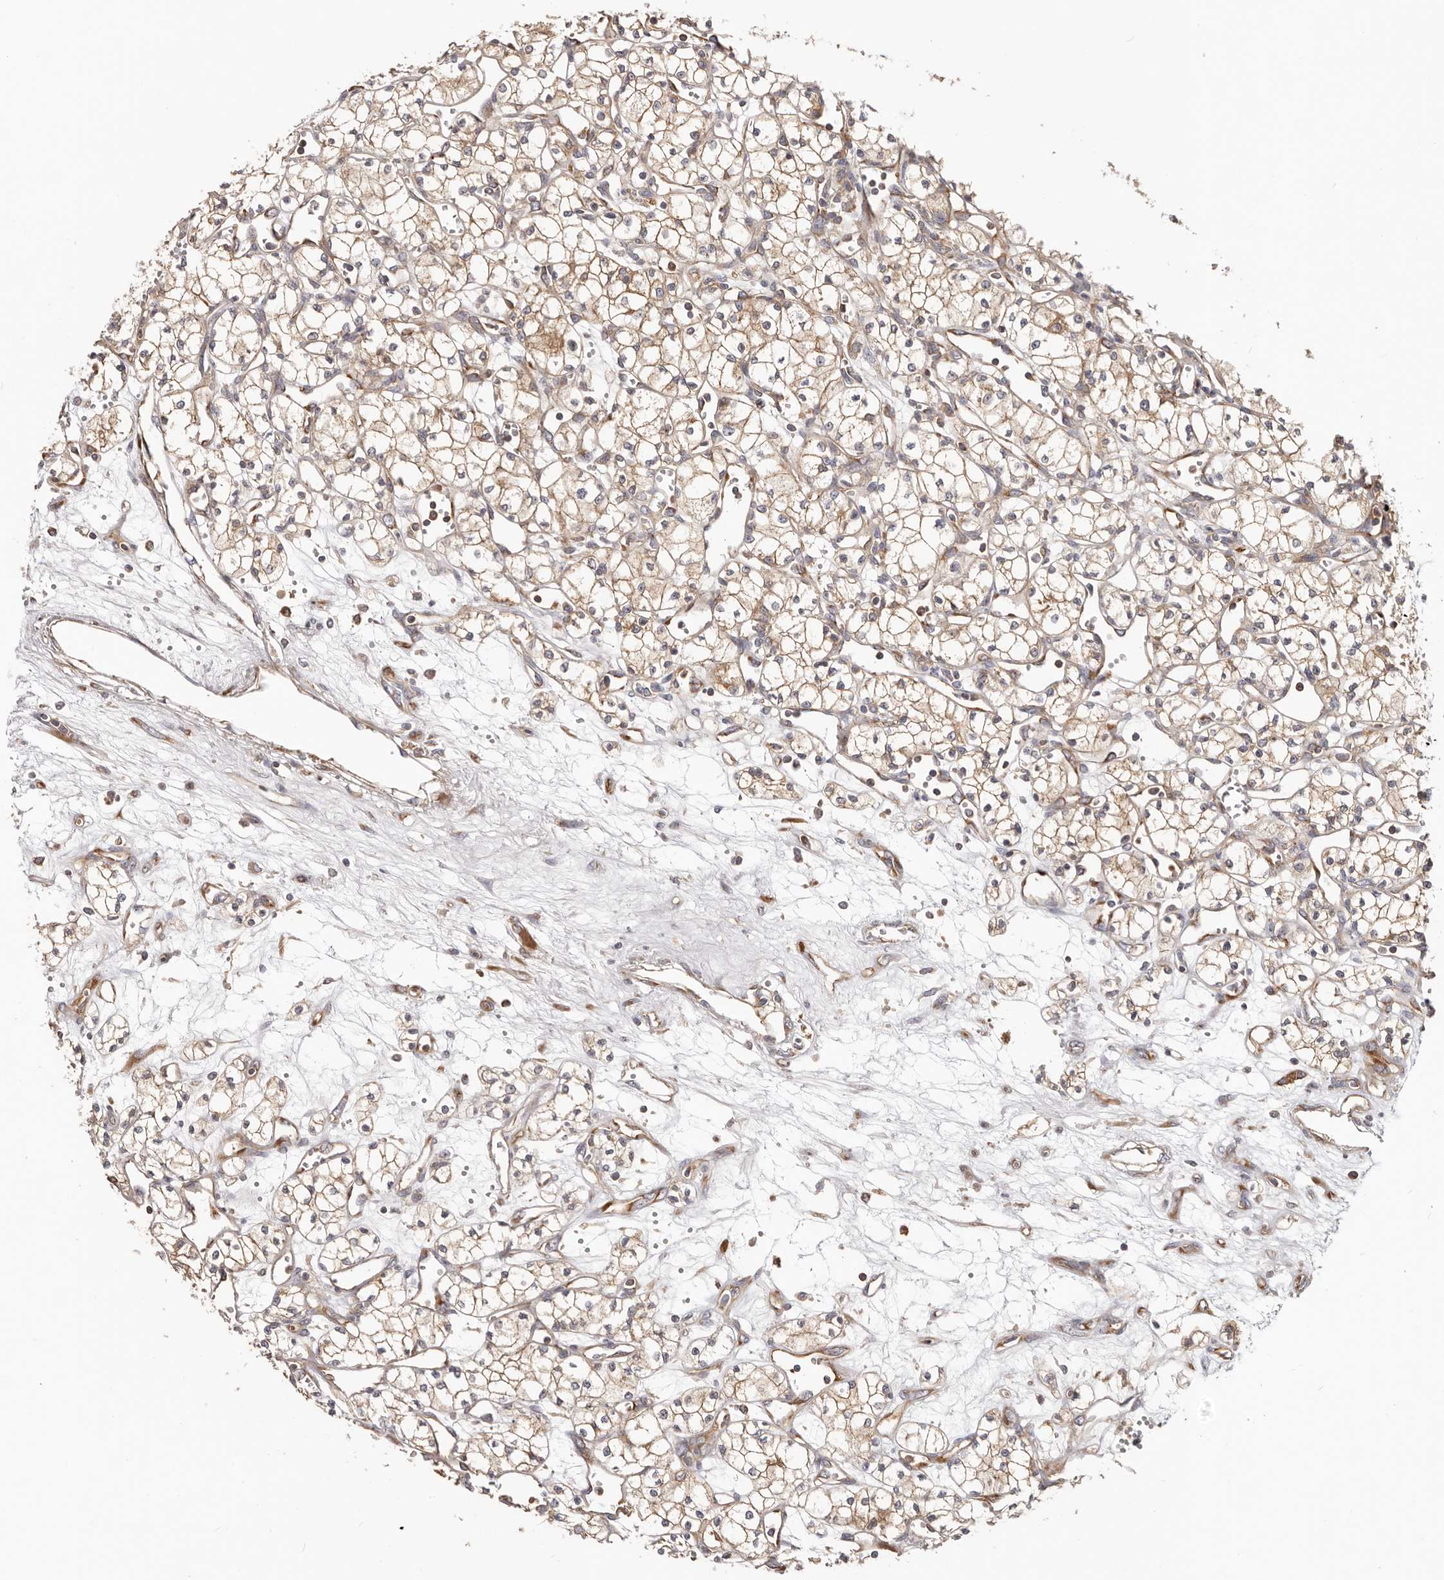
{"staining": {"intensity": "moderate", "quantity": ">75%", "location": "cytoplasmic/membranous"}, "tissue": "renal cancer", "cell_type": "Tumor cells", "image_type": "cancer", "snomed": [{"axis": "morphology", "description": "Adenocarcinoma, NOS"}, {"axis": "topography", "description": "Kidney"}], "caption": "Renal cancer (adenocarcinoma) was stained to show a protein in brown. There is medium levels of moderate cytoplasmic/membranous positivity in approximately >75% of tumor cells. (Brightfield microscopy of DAB IHC at high magnification).", "gene": "EPRS1", "patient": {"sex": "male", "age": 59}}